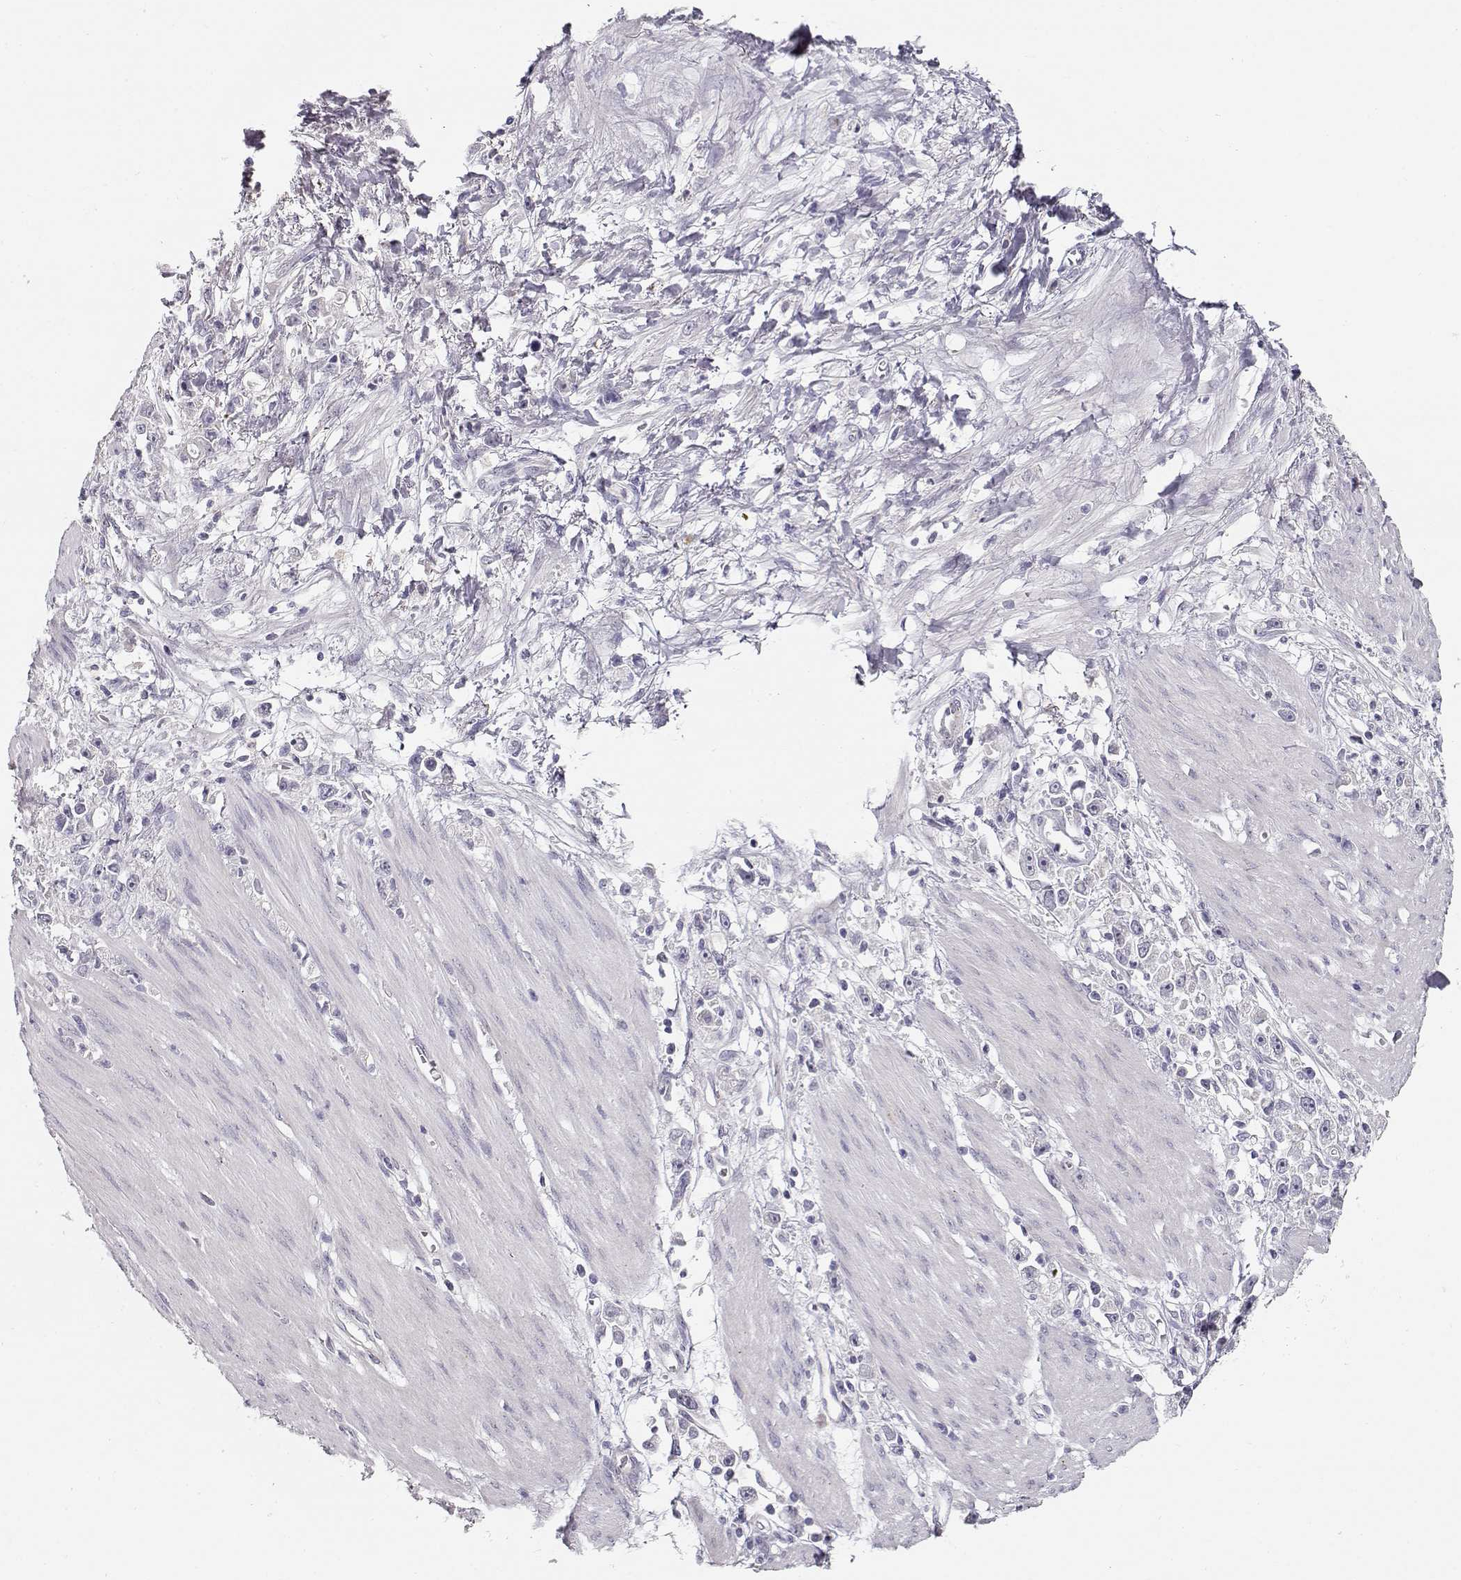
{"staining": {"intensity": "negative", "quantity": "none", "location": "none"}, "tissue": "stomach cancer", "cell_type": "Tumor cells", "image_type": "cancer", "snomed": [{"axis": "morphology", "description": "Adenocarcinoma, NOS"}, {"axis": "topography", "description": "Stomach"}], "caption": "Immunohistochemistry micrograph of neoplastic tissue: adenocarcinoma (stomach) stained with DAB displays no significant protein staining in tumor cells.", "gene": "TTC26", "patient": {"sex": "female", "age": 59}}